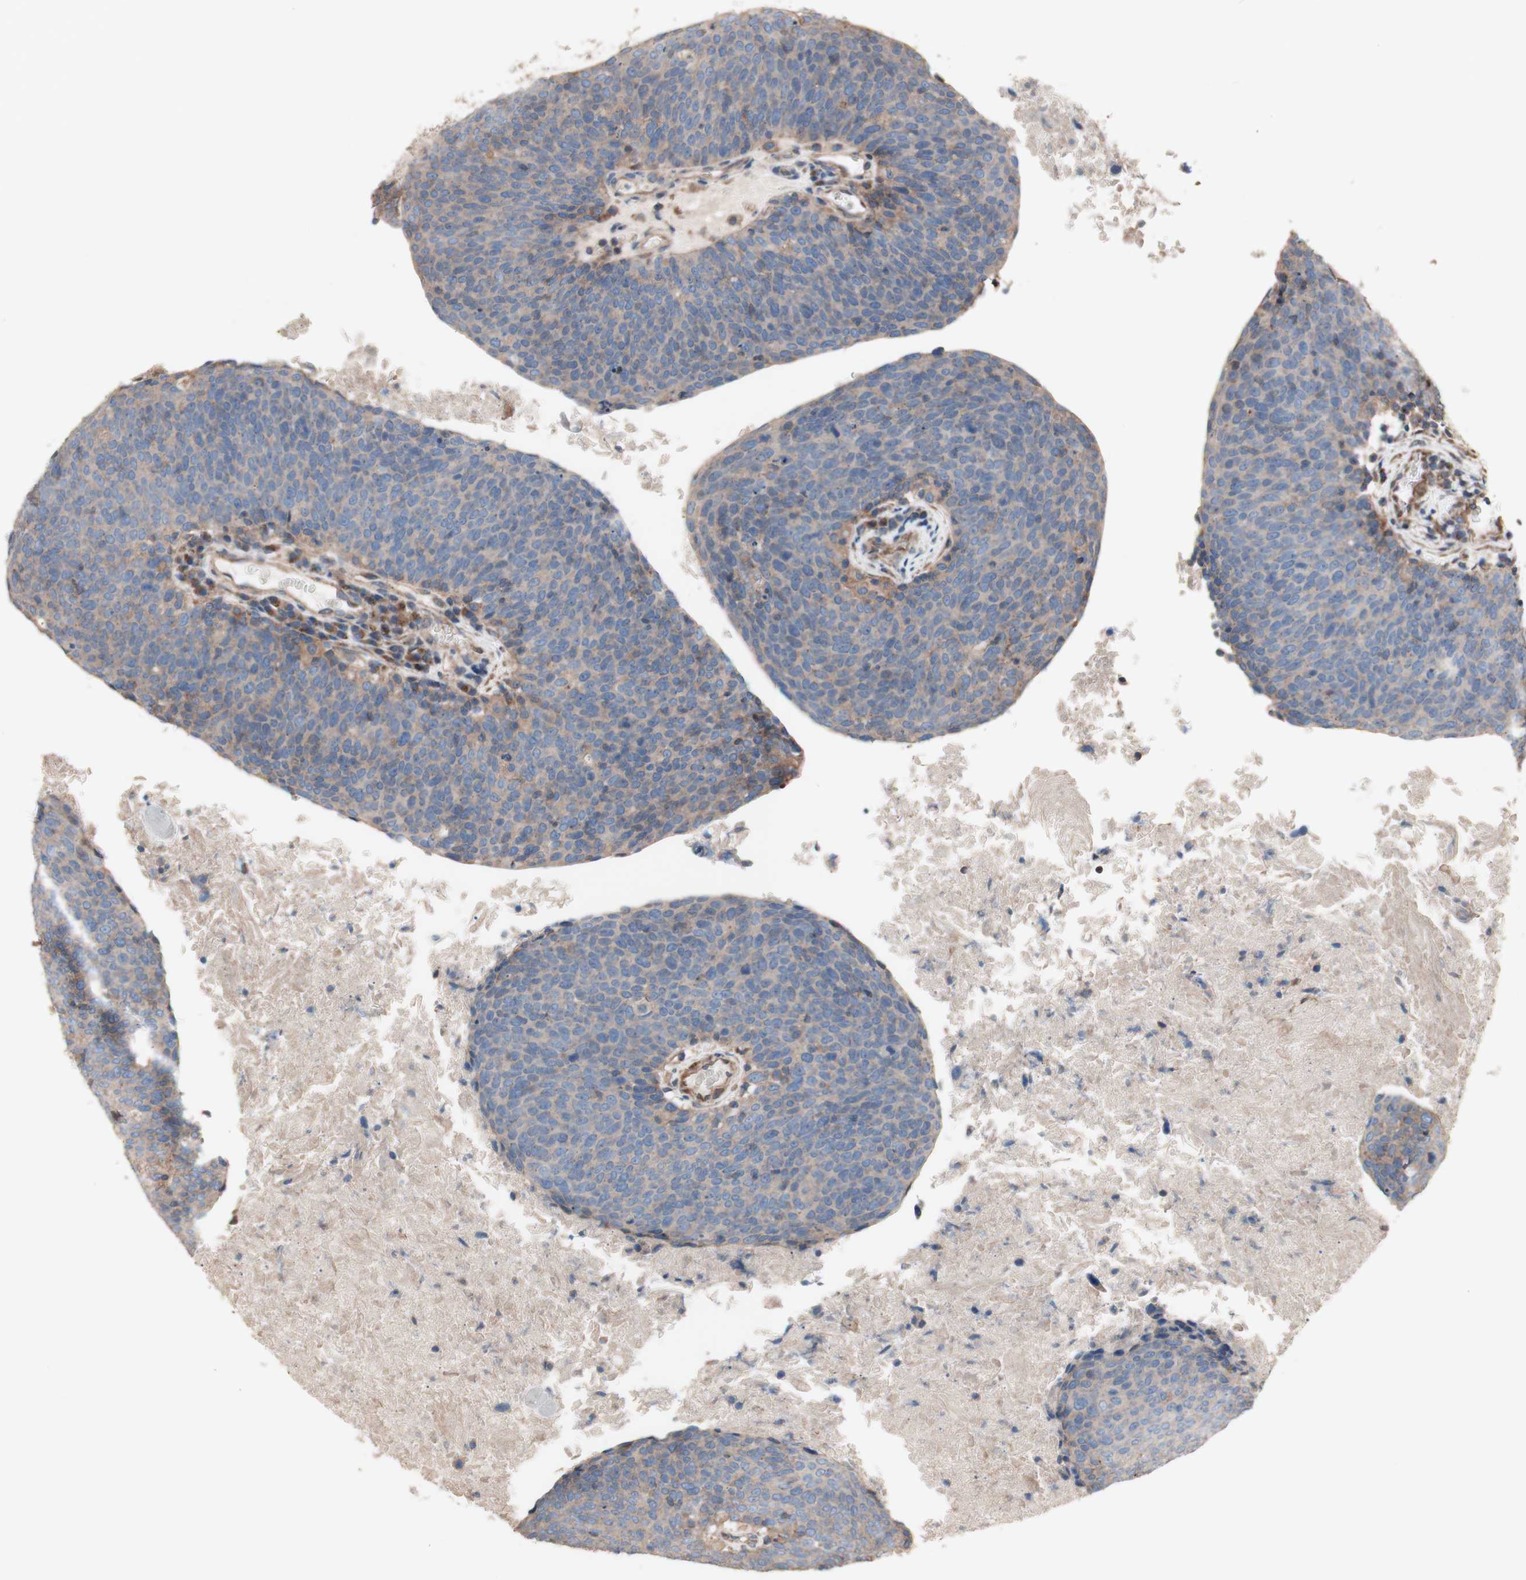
{"staining": {"intensity": "weak", "quantity": ">75%", "location": "cytoplasmic/membranous"}, "tissue": "head and neck cancer", "cell_type": "Tumor cells", "image_type": "cancer", "snomed": [{"axis": "morphology", "description": "Squamous cell carcinoma, NOS"}, {"axis": "morphology", "description": "Squamous cell carcinoma, metastatic, NOS"}, {"axis": "topography", "description": "Lymph node"}, {"axis": "topography", "description": "Head-Neck"}], "caption": "Head and neck cancer (squamous cell carcinoma) stained with DAB immunohistochemistry (IHC) displays low levels of weak cytoplasmic/membranous staining in approximately >75% of tumor cells. (brown staining indicates protein expression, while blue staining denotes nuclei).", "gene": "COPB1", "patient": {"sex": "male", "age": 62}}